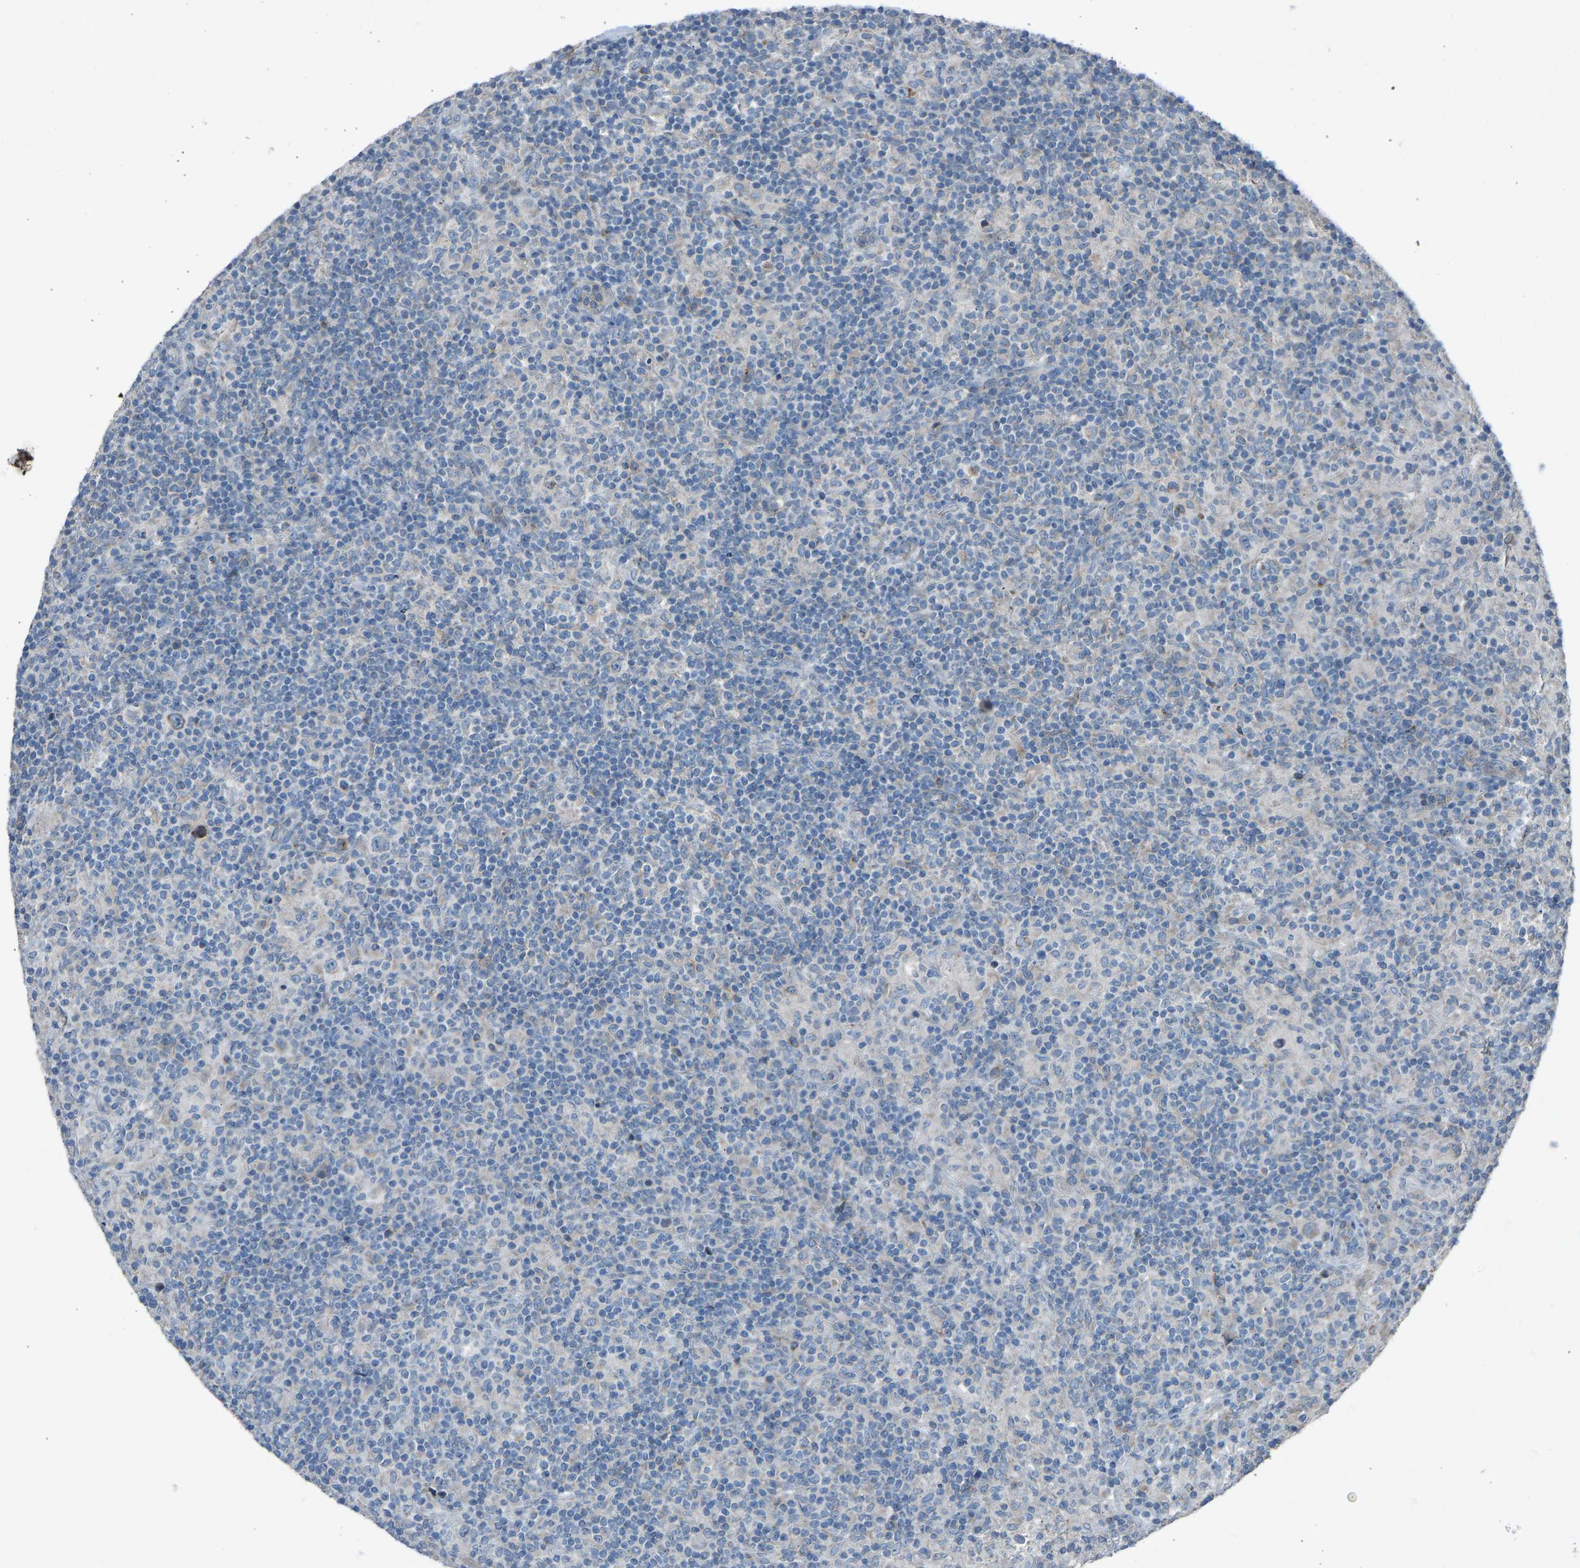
{"staining": {"intensity": "negative", "quantity": "none", "location": "none"}, "tissue": "lymphoma", "cell_type": "Tumor cells", "image_type": "cancer", "snomed": [{"axis": "morphology", "description": "Hodgkin's disease, NOS"}, {"axis": "topography", "description": "Lymph node"}], "caption": "Hodgkin's disease was stained to show a protein in brown. There is no significant expression in tumor cells.", "gene": "TGFBR3", "patient": {"sex": "male", "age": 70}}